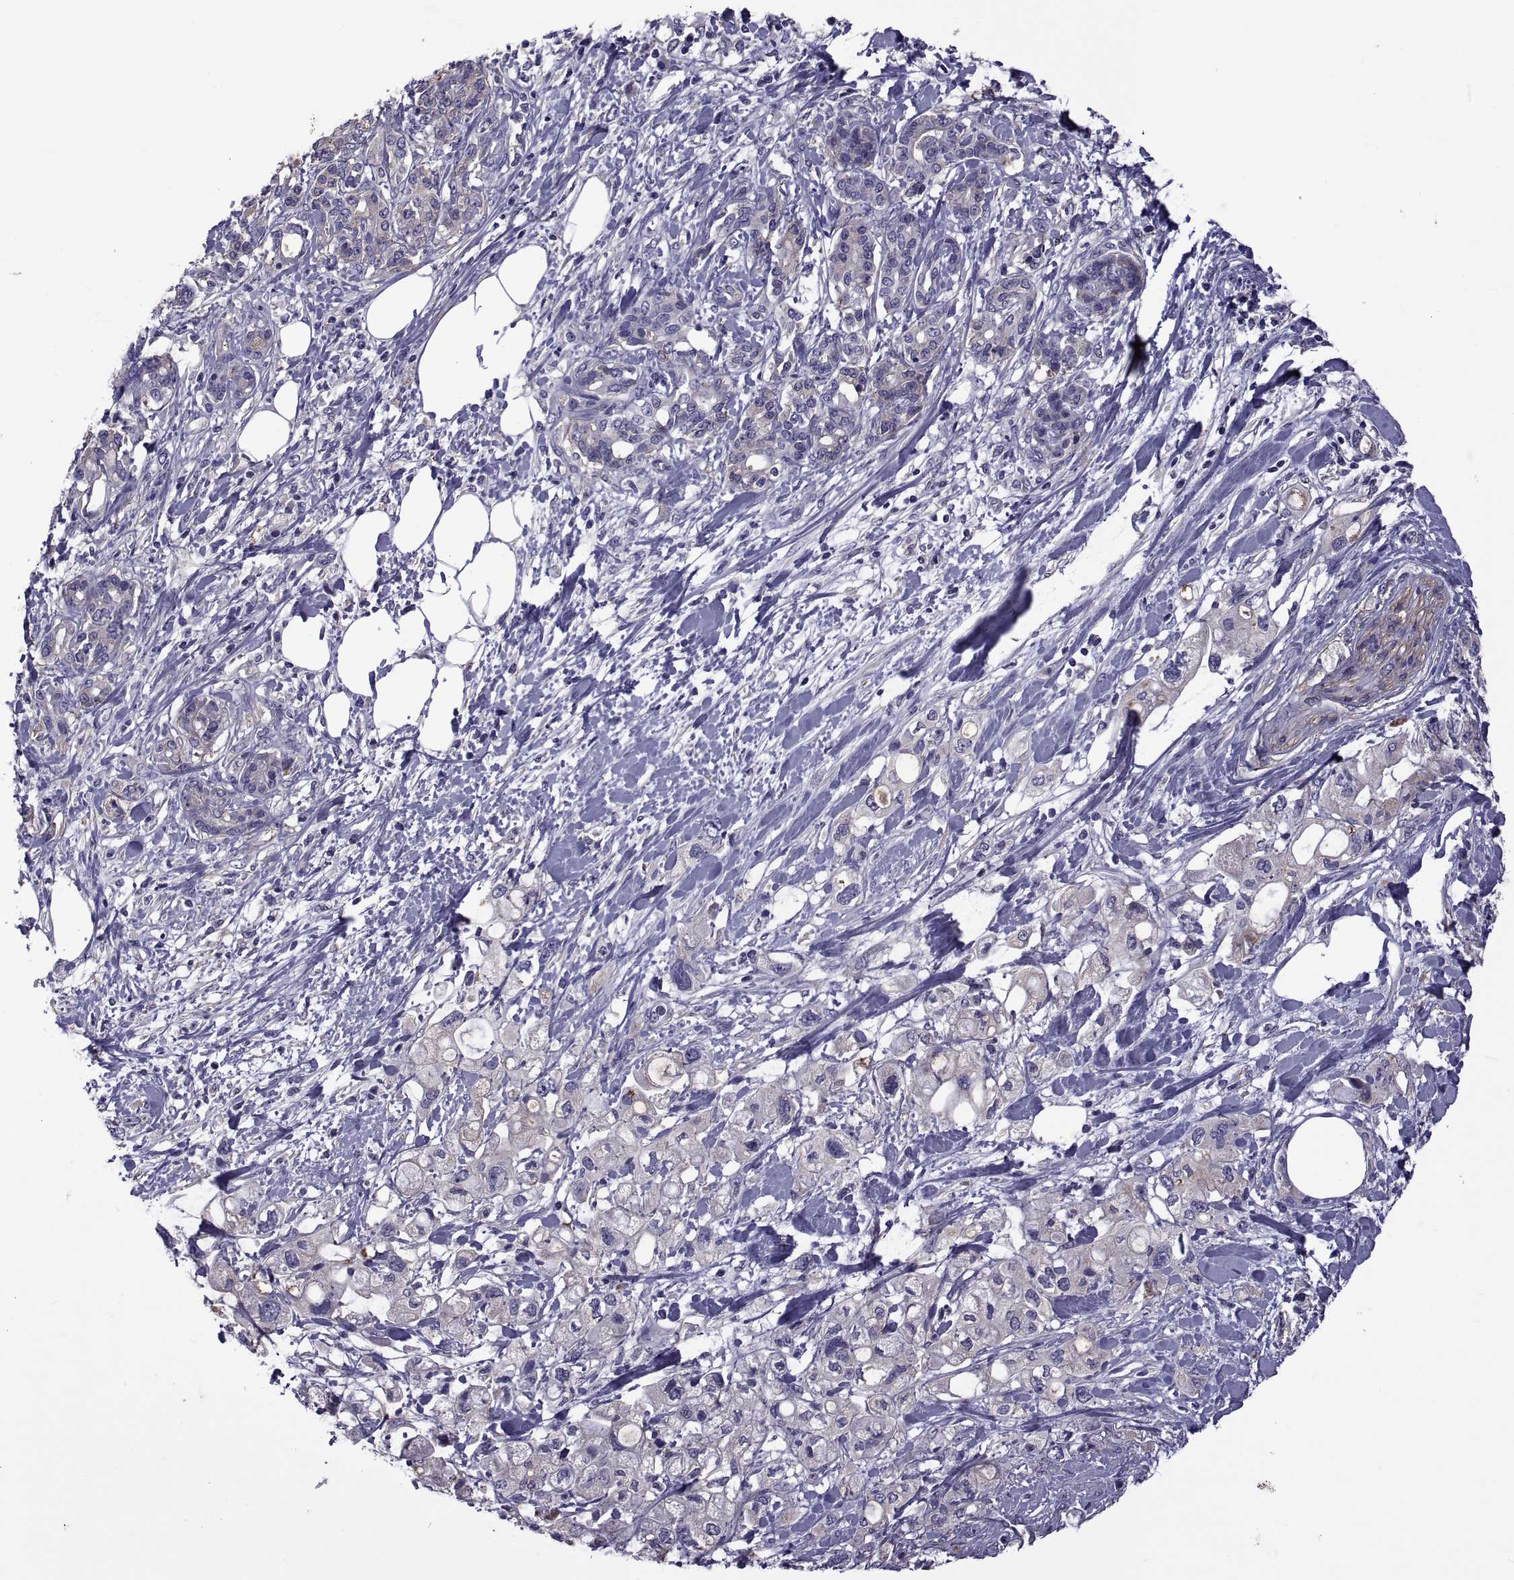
{"staining": {"intensity": "weak", "quantity": "<25%", "location": "cytoplasmic/membranous"}, "tissue": "pancreatic cancer", "cell_type": "Tumor cells", "image_type": "cancer", "snomed": [{"axis": "morphology", "description": "Adenocarcinoma, NOS"}, {"axis": "topography", "description": "Pancreas"}], "caption": "Immunohistochemical staining of adenocarcinoma (pancreatic) shows no significant expression in tumor cells. The staining was performed using DAB (3,3'-diaminobenzidine) to visualize the protein expression in brown, while the nuclei were stained in blue with hematoxylin (Magnification: 20x).", "gene": "TMC3", "patient": {"sex": "female", "age": 56}}